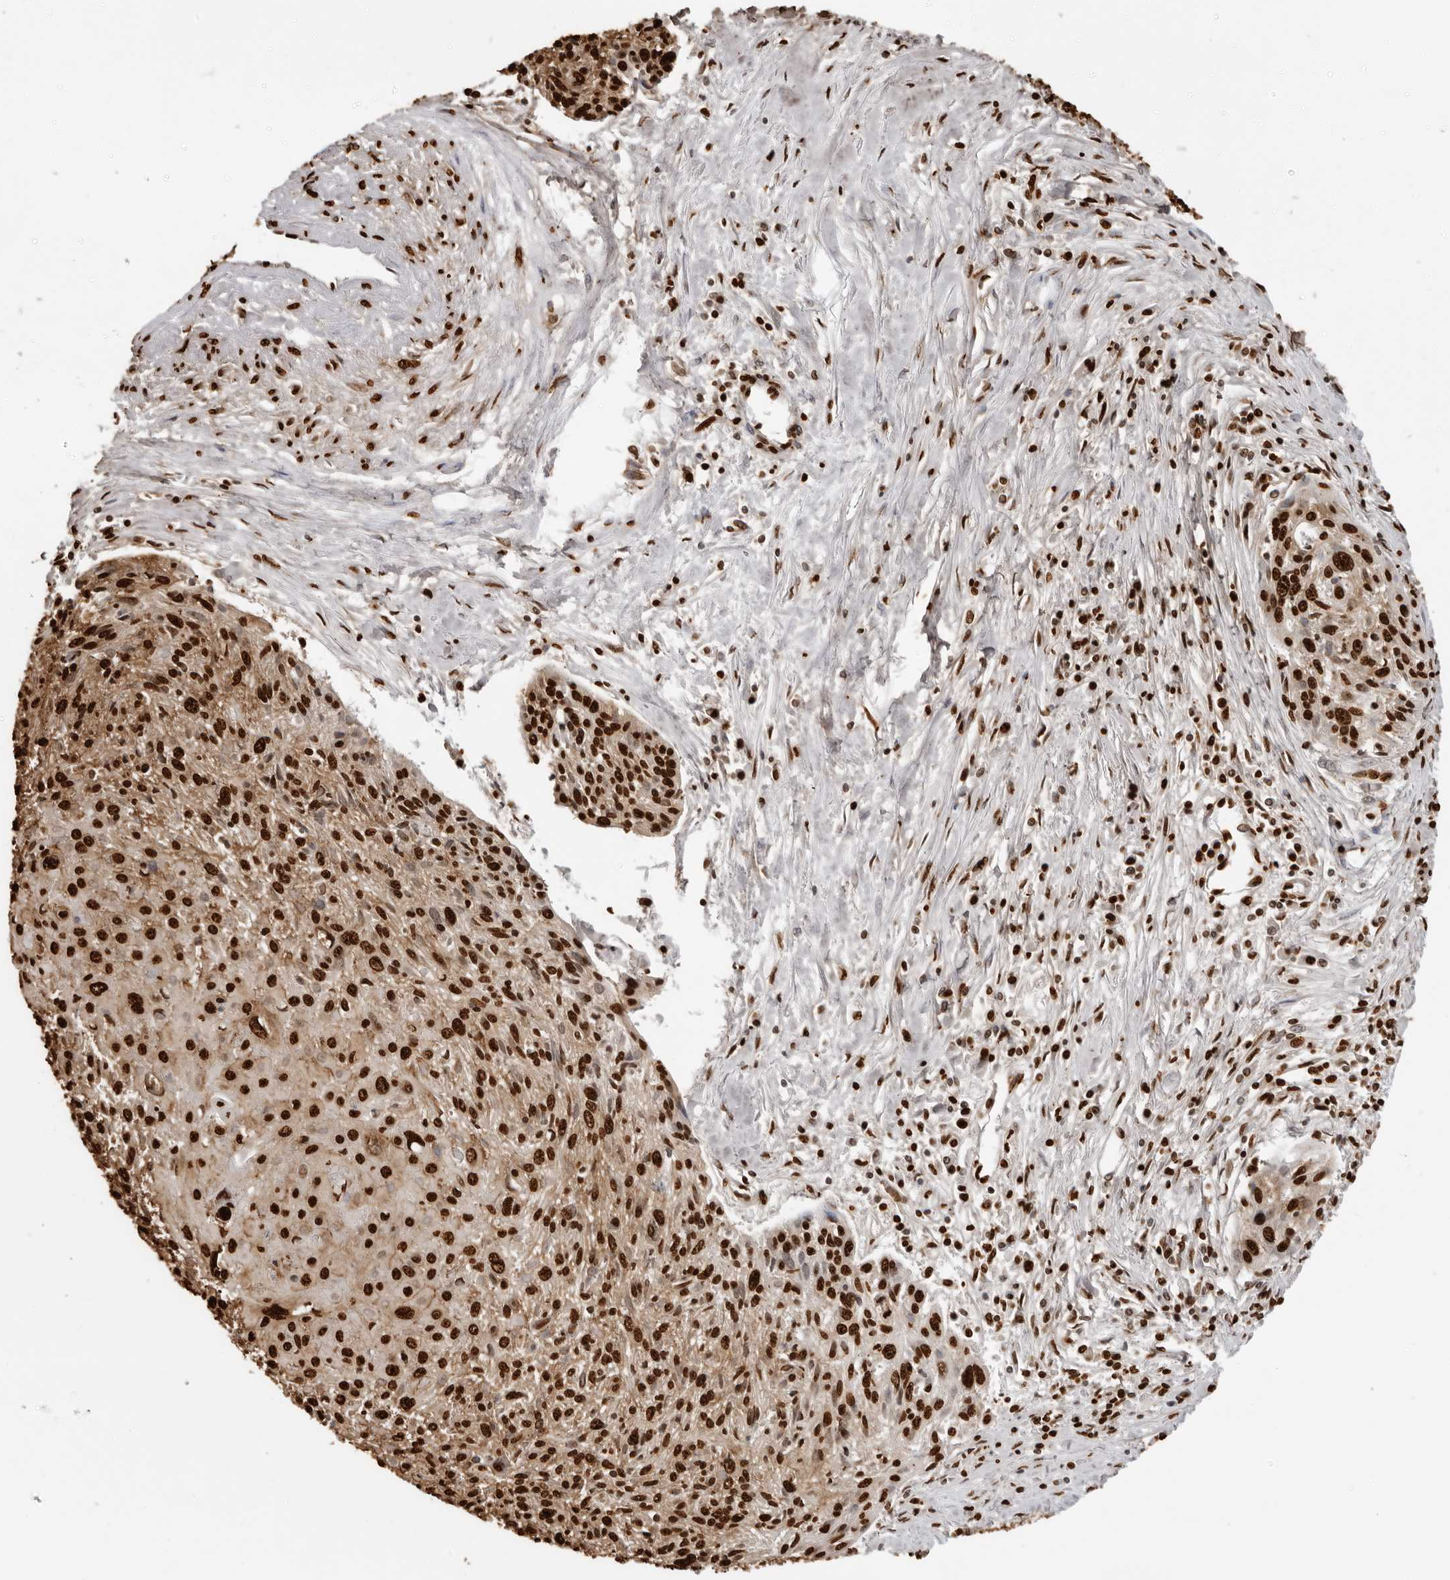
{"staining": {"intensity": "strong", "quantity": ">75%", "location": "nuclear"}, "tissue": "cervical cancer", "cell_type": "Tumor cells", "image_type": "cancer", "snomed": [{"axis": "morphology", "description": "Squamous cell carcinoma, NOS"}, {"axis": "topography", "description": "Cervix"}], "caption": "This is a micrograph of immunohistochemistry (IHC) staining of cervical squamous cell carcinoma, which shows strong staining in the nuclear of tumor cells.", "gene": "ZFP91", "patient": {"sex": "female", "age": 51}}